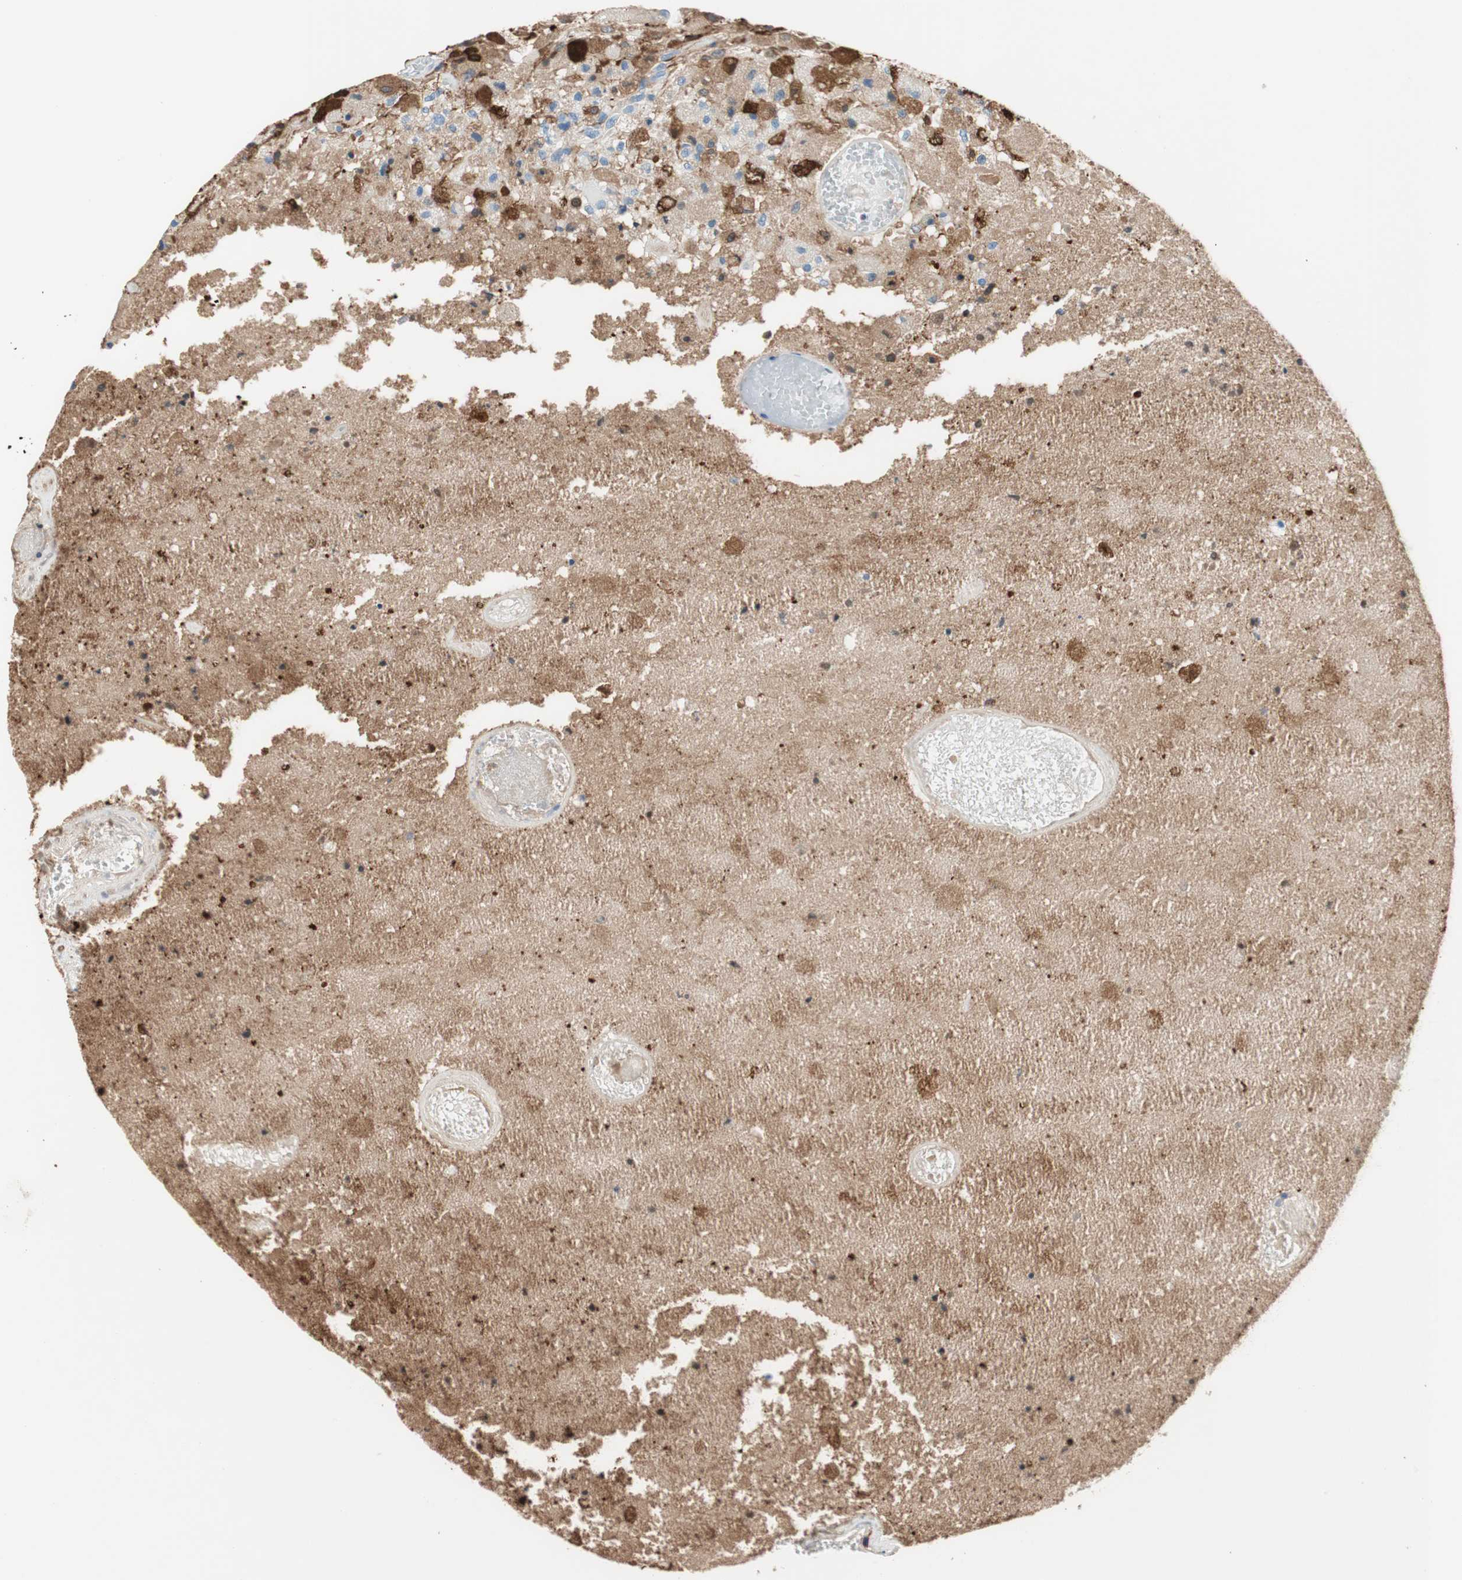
{"staining": {"intensity": "strong", "quantity": "25%-75%", "location": "cytoplasmic/membranous"}, "tissue": "glioma", "cell_type": "Tumor cells", "image_type": "cancer", "snomed": [{"axis": "morphology", "description": "Normal tissue, NOS"}, {"axis": "morphology", "description": "Glioma, malignant, High grade"}, {"axis": "topography", "description": "Cerebral cortex"}], "caption": "Brown immunohistochemical staining in human glioma shows strong cytoplasmic/membranous positivity in approximately 25%-75% of tumor cells.", "gene": "GLUL", "patient": {"sex": "male", "age": 77}}